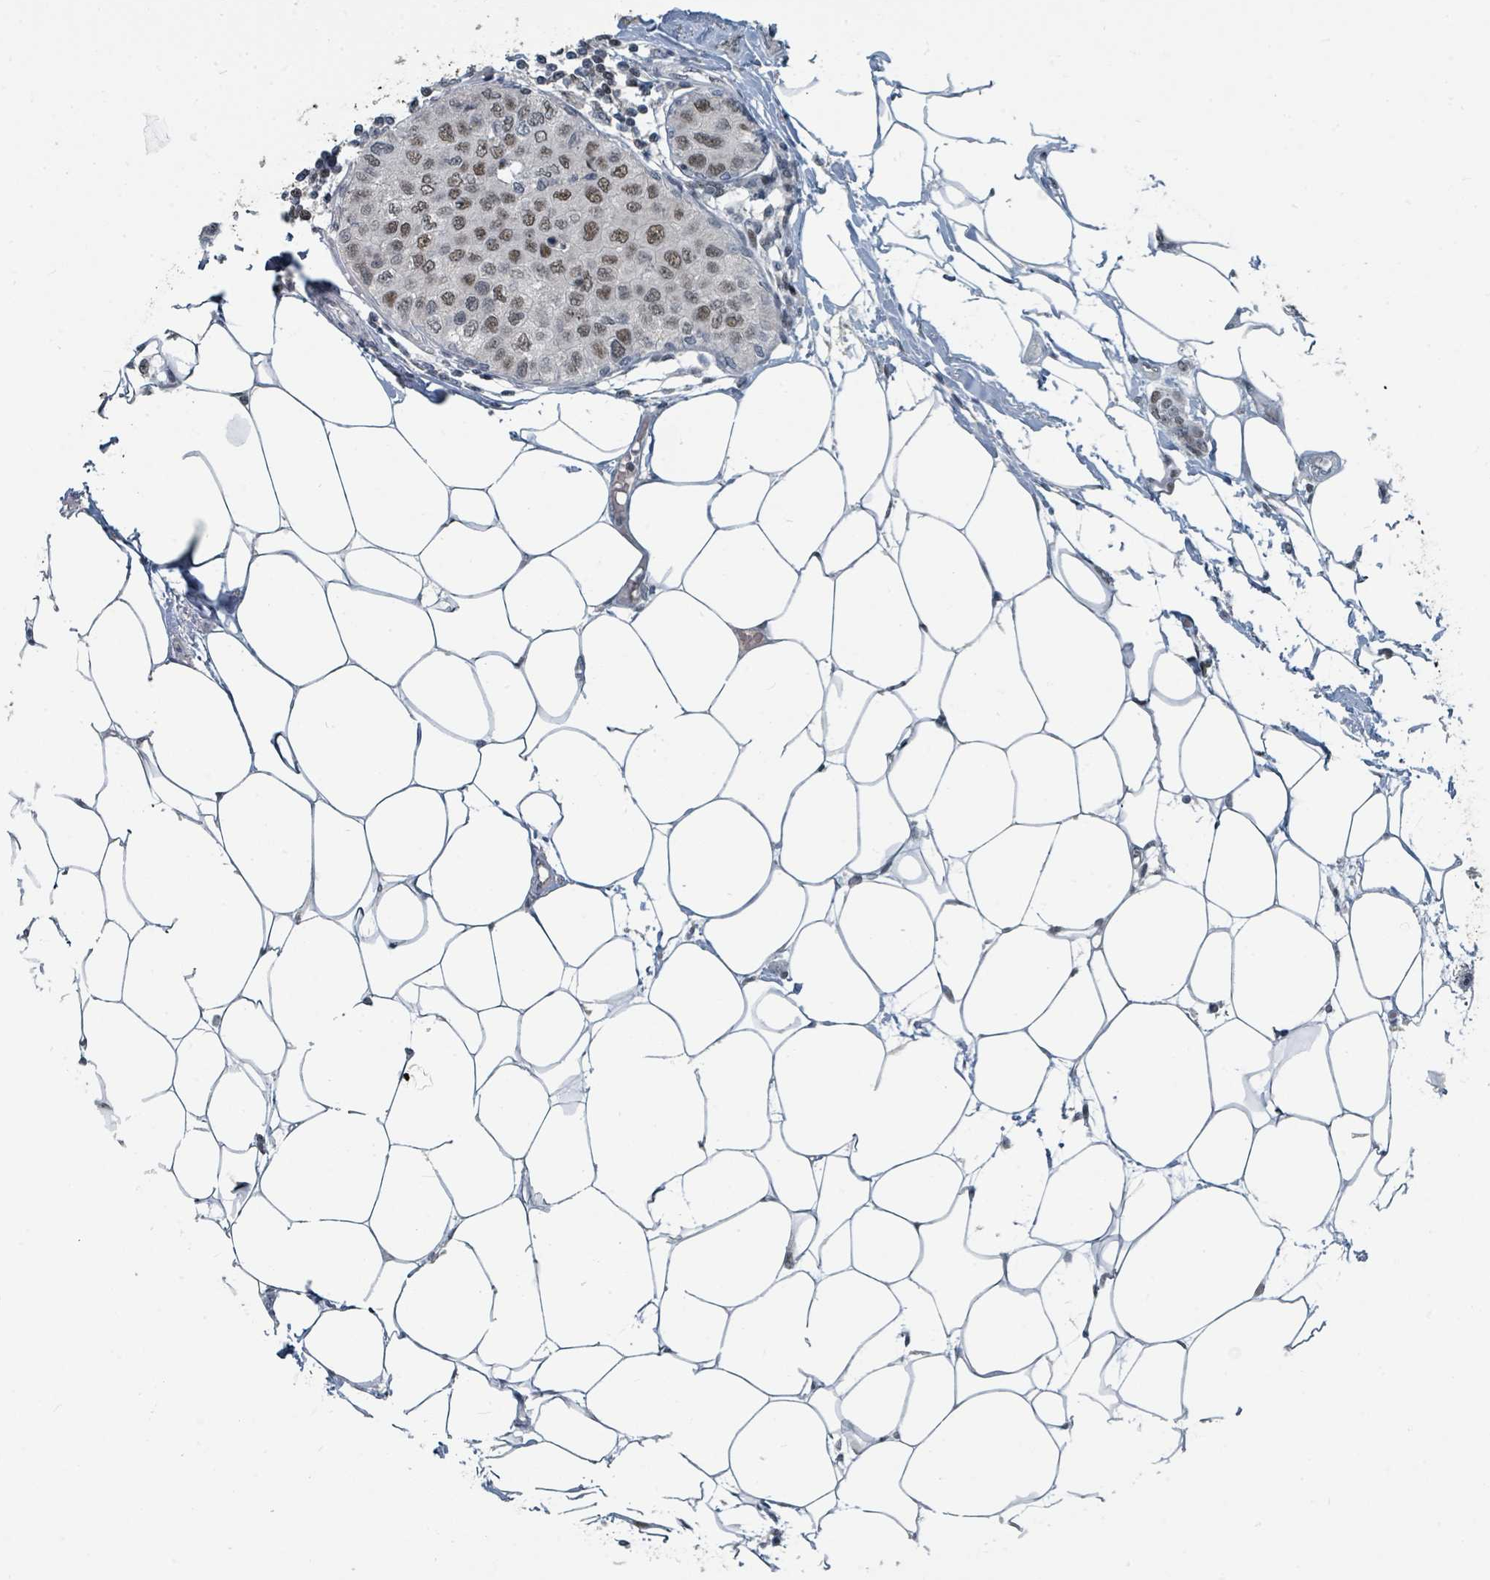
{"staining": {"intensity": "moderate", "quantity": ">75%", "location": "nuclear"}, "tissue": "breast cancer", "cell_type": "Tumor cells", "image_type": "cancer", "snomed": [{"axis": "morphology", "description": "Duct carcinoma"}, {"axis": "topography", "description": "Breast"}], "caption": "This is a histology image of immunohistochemistry (IHC) staining of breast intraductal carcinoma, which shows moderate positivity in the nuclear of tumor cells.", "gene": "UCK1", "patient": {"sex": "female", "age": 72}}